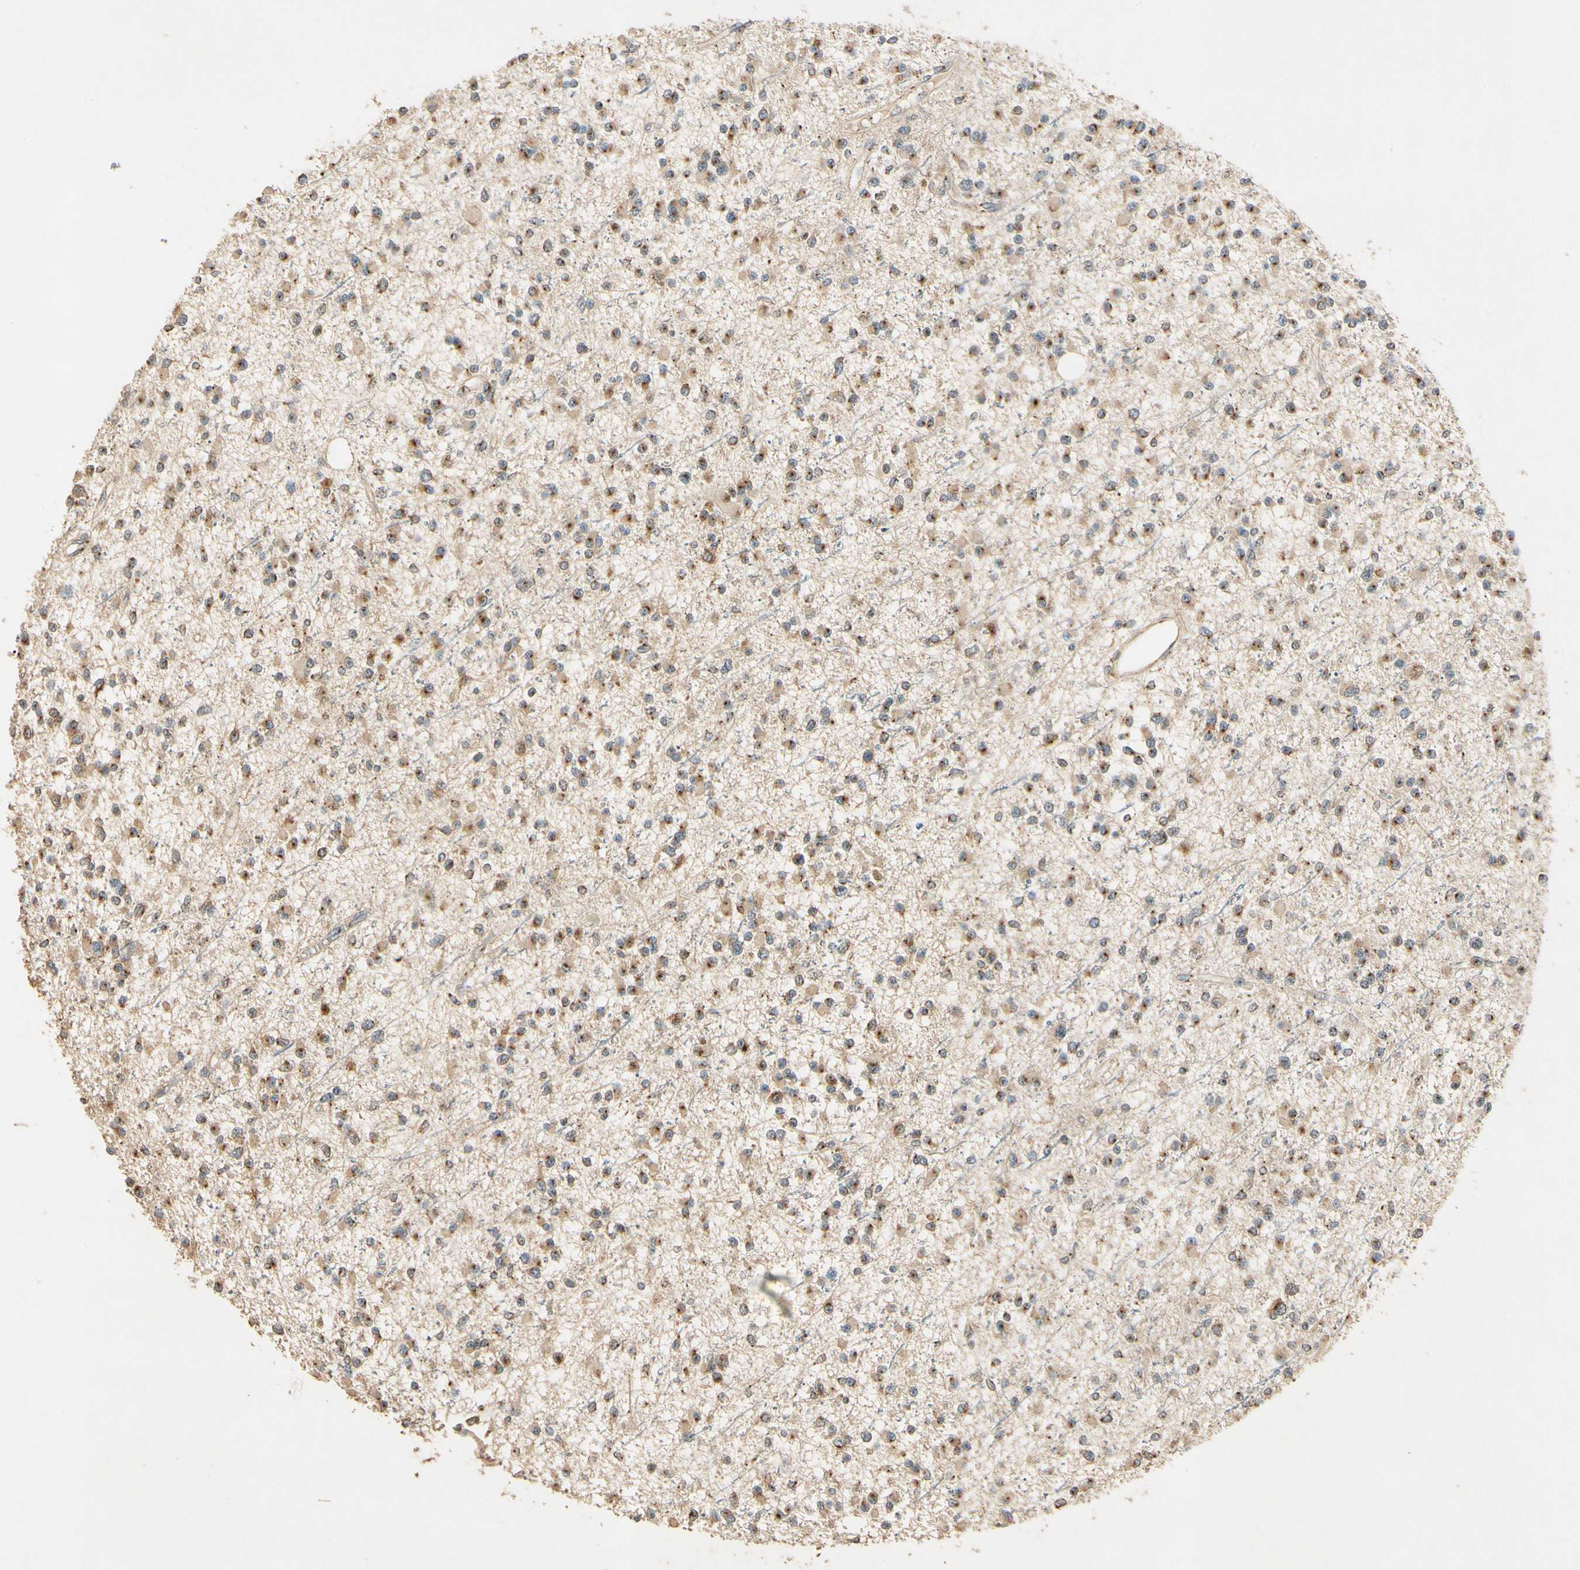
{"staining": {"intensity": "strong", "quantity": "25%-75%", "location": "cytoplasmic/membranous"}, "tissue": "glioma", "cell_type": "Tumor cells", "image_type": "cancer", "snomed": [{"axis": "morphology", "description": "Glioma, malignant, Low grade"}, {"axis": "topography", "description": "Brain"}], "caption": "Immunohistochemical staining of human malignant glioma (low-grade) shows high levels of strong cytoplasmic/membranous staining in approximately 25%-75% of tumor cells.", "gene": "AKAP9", "patient": {"sex": "female", "age": 22}}